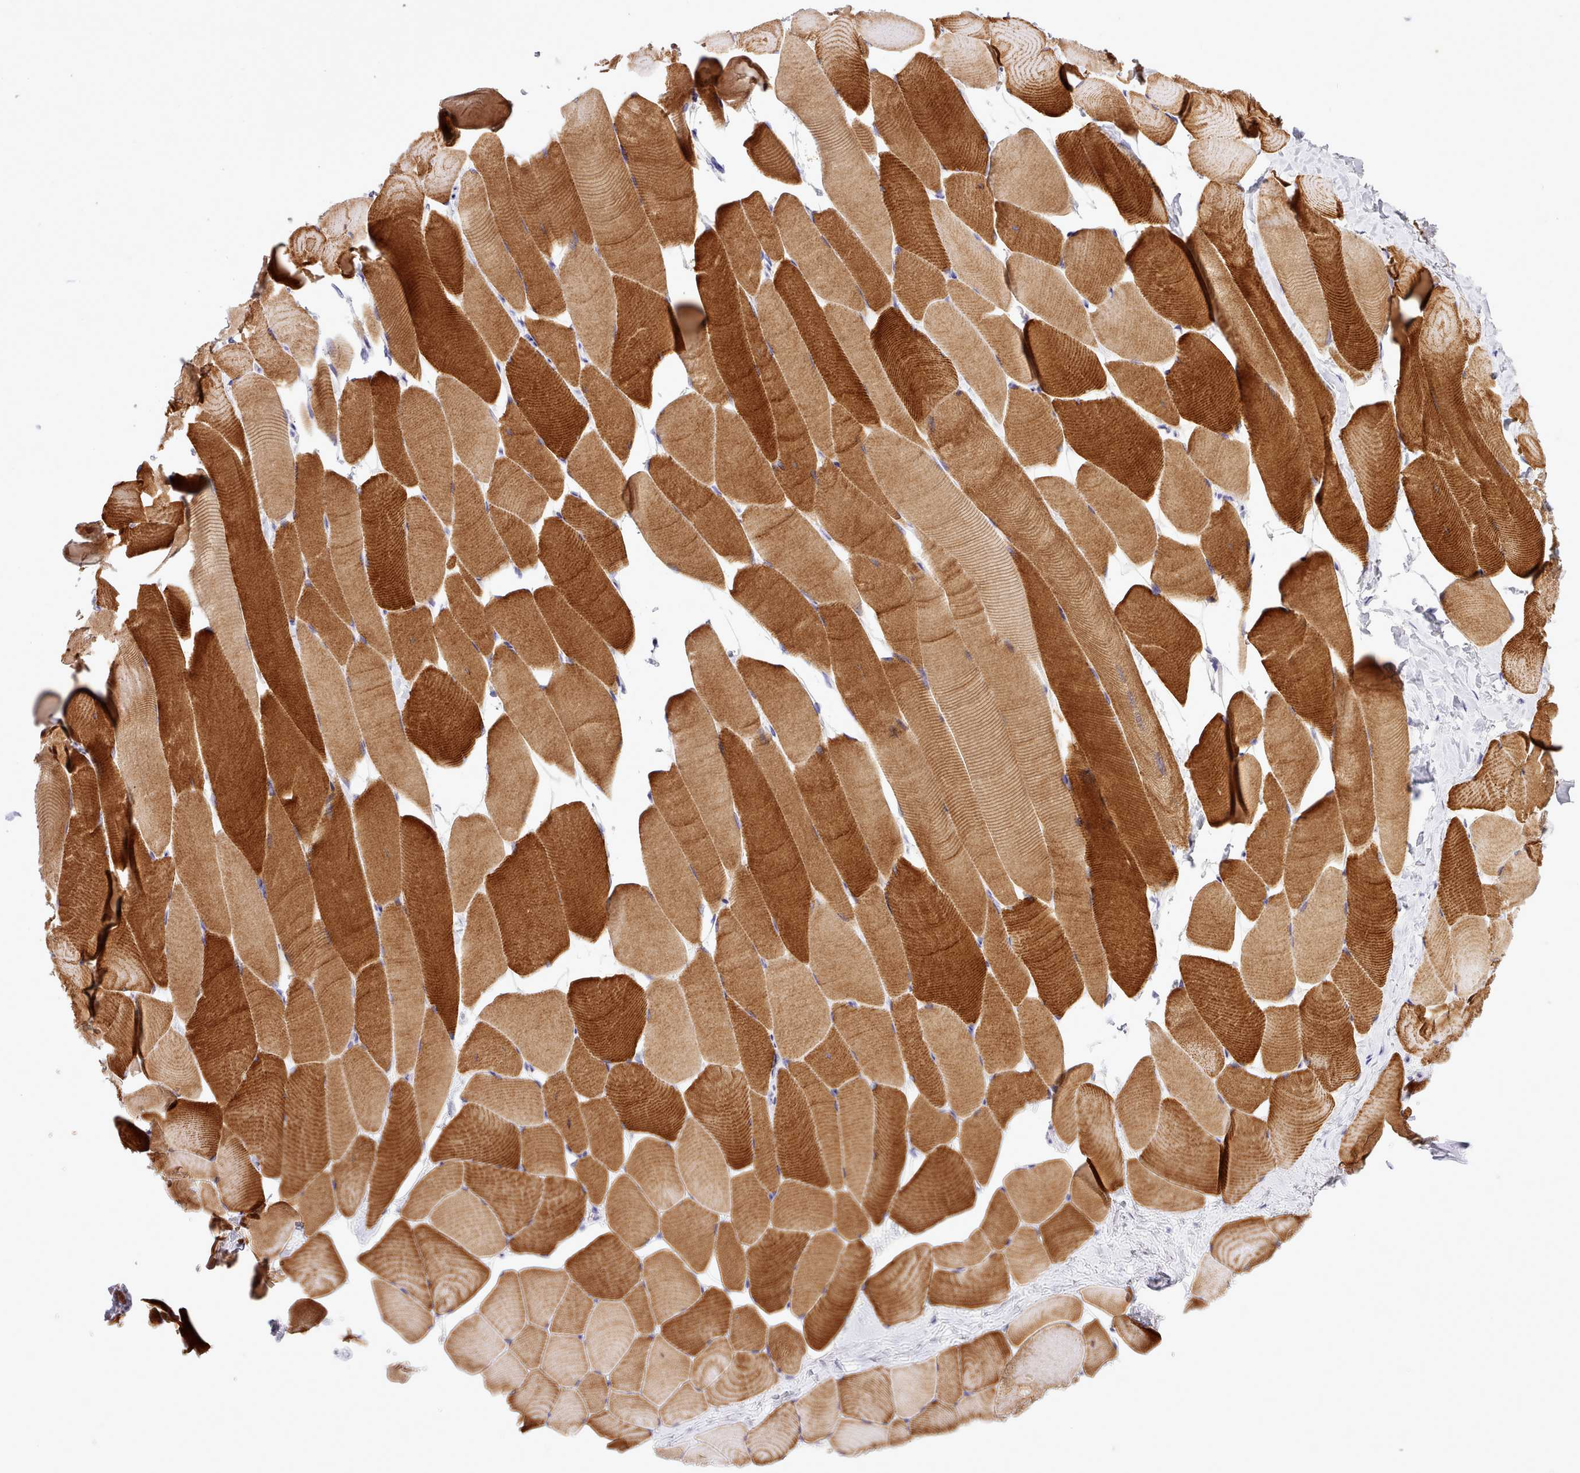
{"staining": {"intensity": "strong", "quantity": ">75%", "location": "cytoplasmic/membranous"}, "tissue": "skeletal muscle", "cell_type": "Myocytes", "image_type": "normal", "snomed": [{"axis": "morphology", "description": "Normal tissue, NOS"}, {"axis": "topography", "description": "Skeletal muscle"}], "caption": "IHC image of unremarkable skeletal muscle: skeletal muscle stained using immunohistochemistry demonstrates high levels of strong protein expression localized specifically in the cytoplasmic/membranous of myocytes, appearing as a cytoplasmic/membranous brown color.", "gene": "FAM83E", "patient": {"sex": "male", "age": 25}}